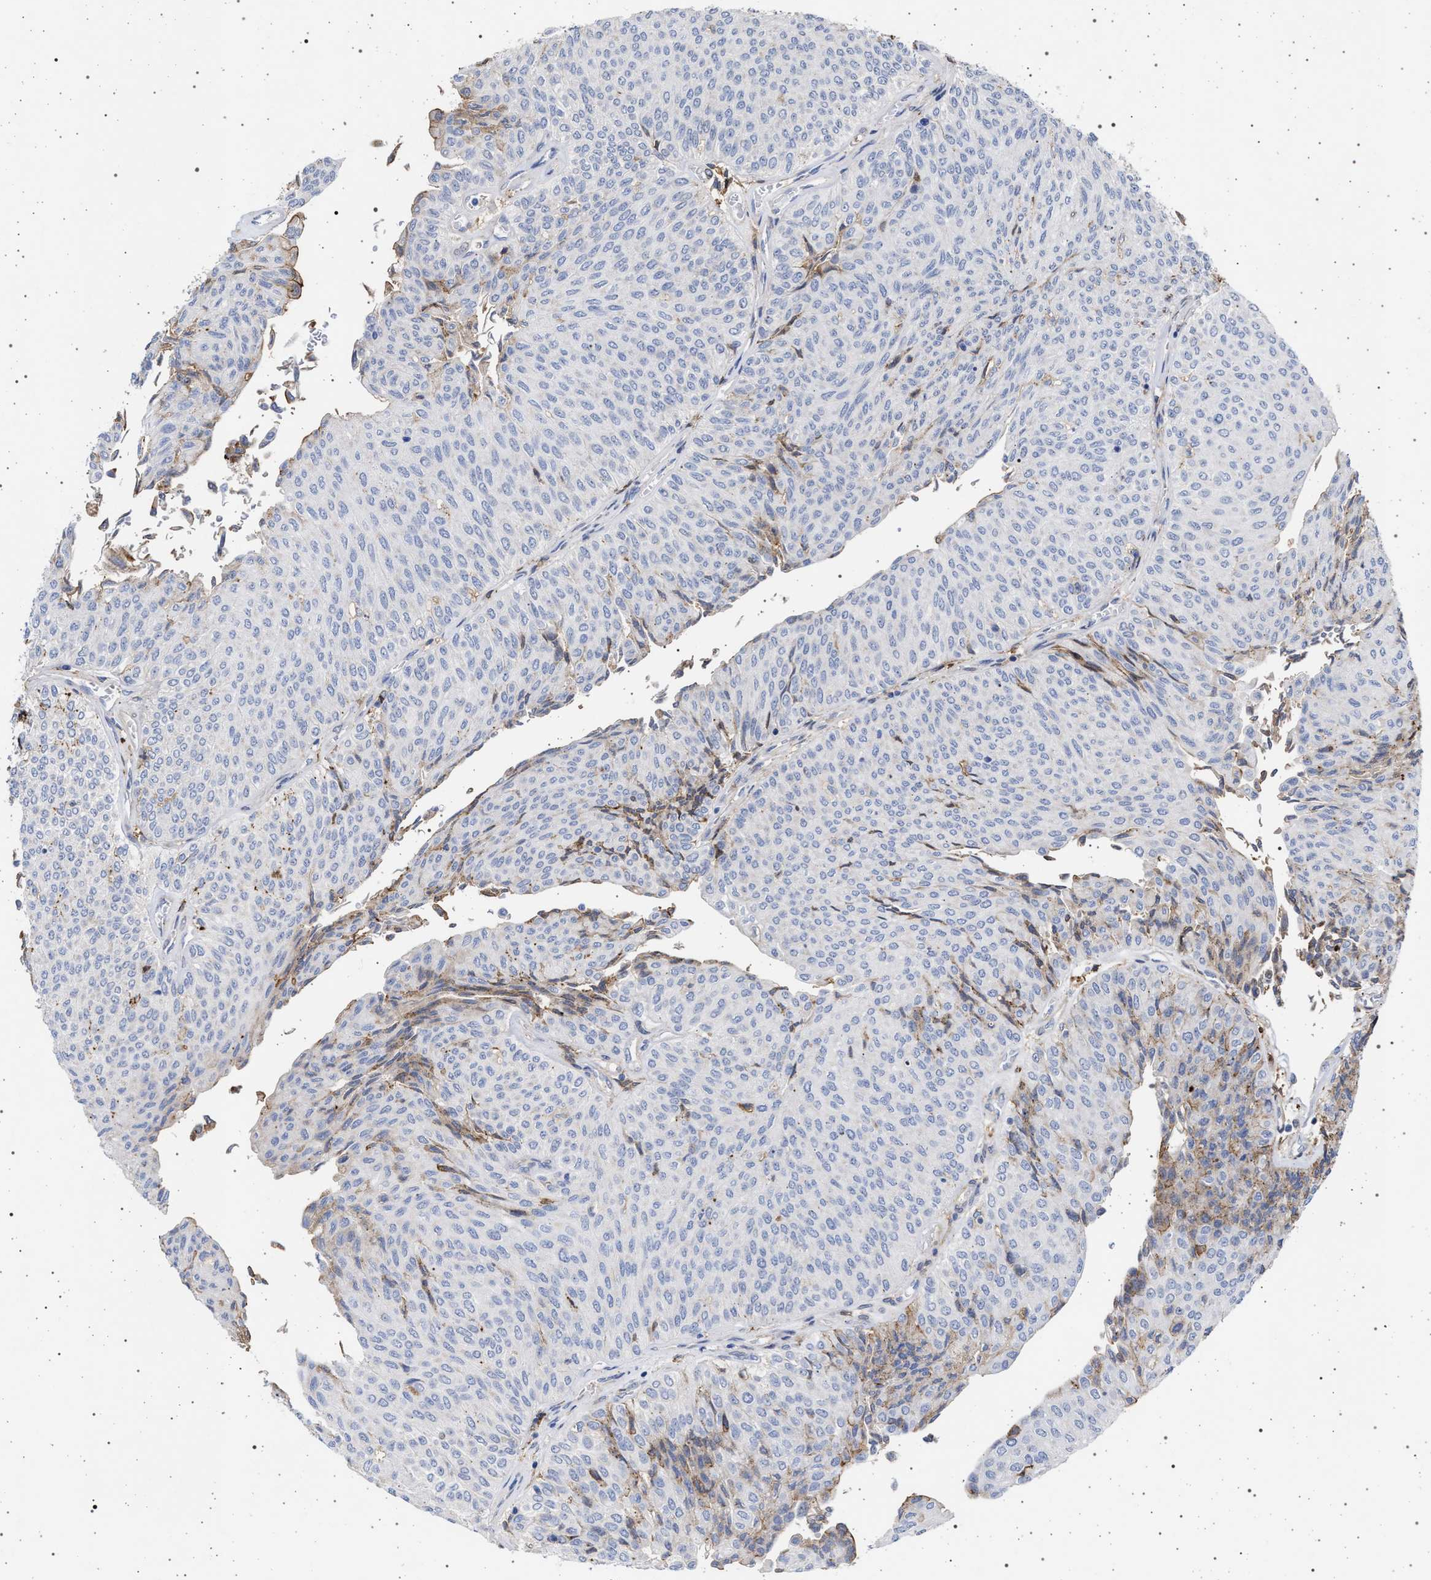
{"staining": {"intensity": "negative", "quantity": "none", "location": "none"}, "tissue": "urothelial cancer", "cell_type": "Tumor cells", "image_type": "cancer", "snomed": [{"axis": "morphology", "description": "Urothelial carcinoma, Low grade"}, {"axis": "topography", "description": "Urinary bladder"}], "caption": "An IHC image of urothelial carcinoma (low-grade) is shown. There is no staining in tumor cells of urothelial carcinoma (low-grade).", "gene": "PLG", "patient": {"sex": "male", "age": 78}}